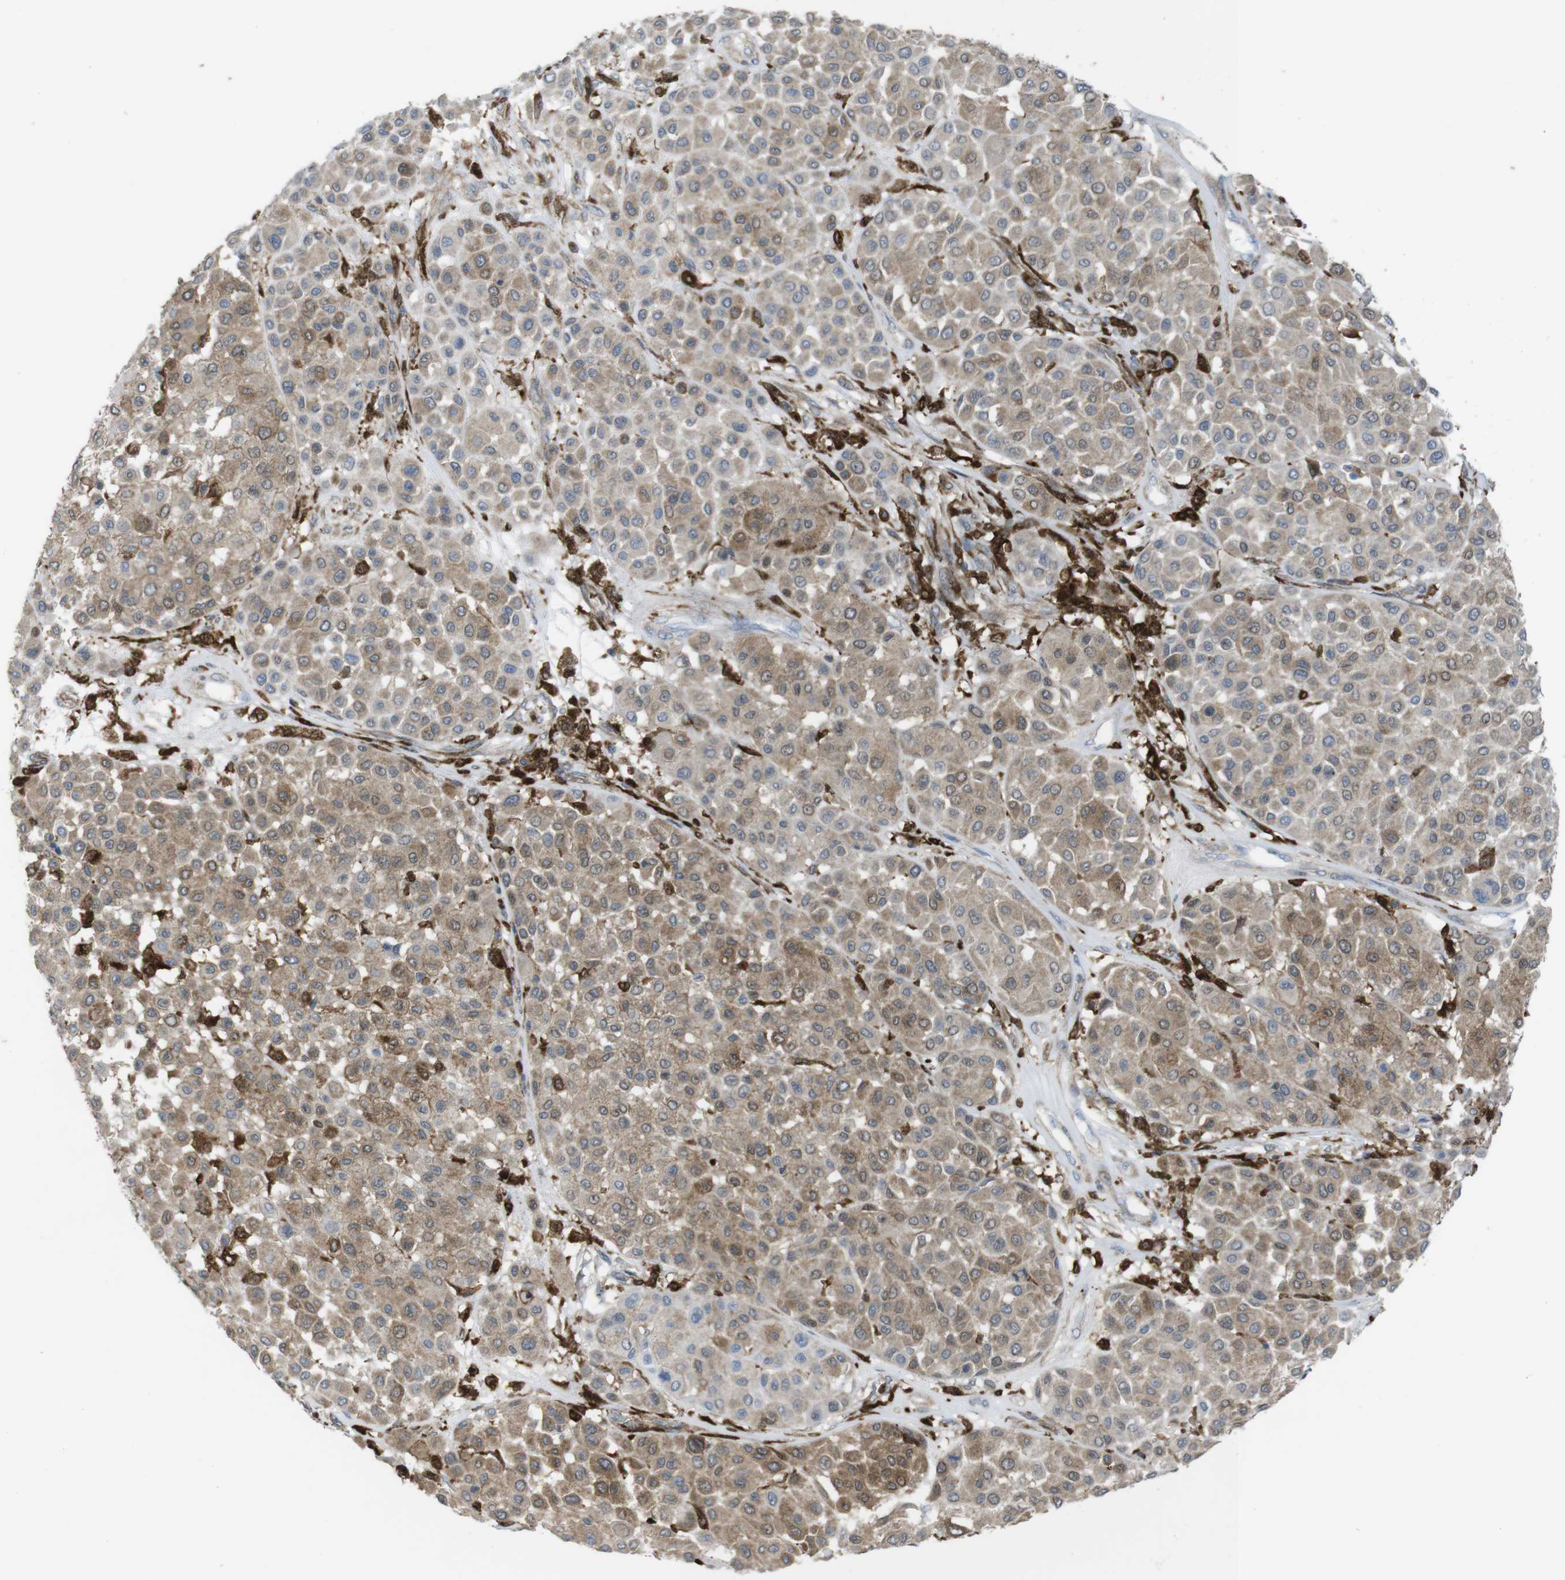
{"staining": {"intensity": "moderate", "quantity": ">75%", "location": "cytoplasmic/membranous"}, "tissue": "melanoma", "cell_type": "Tumor cells", "image_type": "cancer", "snomed": [{"axis": "morphology", "description": "Malignant melanoma, Metastatic site"}, {"axis": "topography", "description": "Soft tissue"}], "caption": "Immunohistochemistry (IHC) of human melanoma demonstrates medium levels of moderate cytoplasmic/membranous positivity in about >75% of tumor cells.", "gene": "PRKCD", "patient": {"sex": "male", "age": 41}}